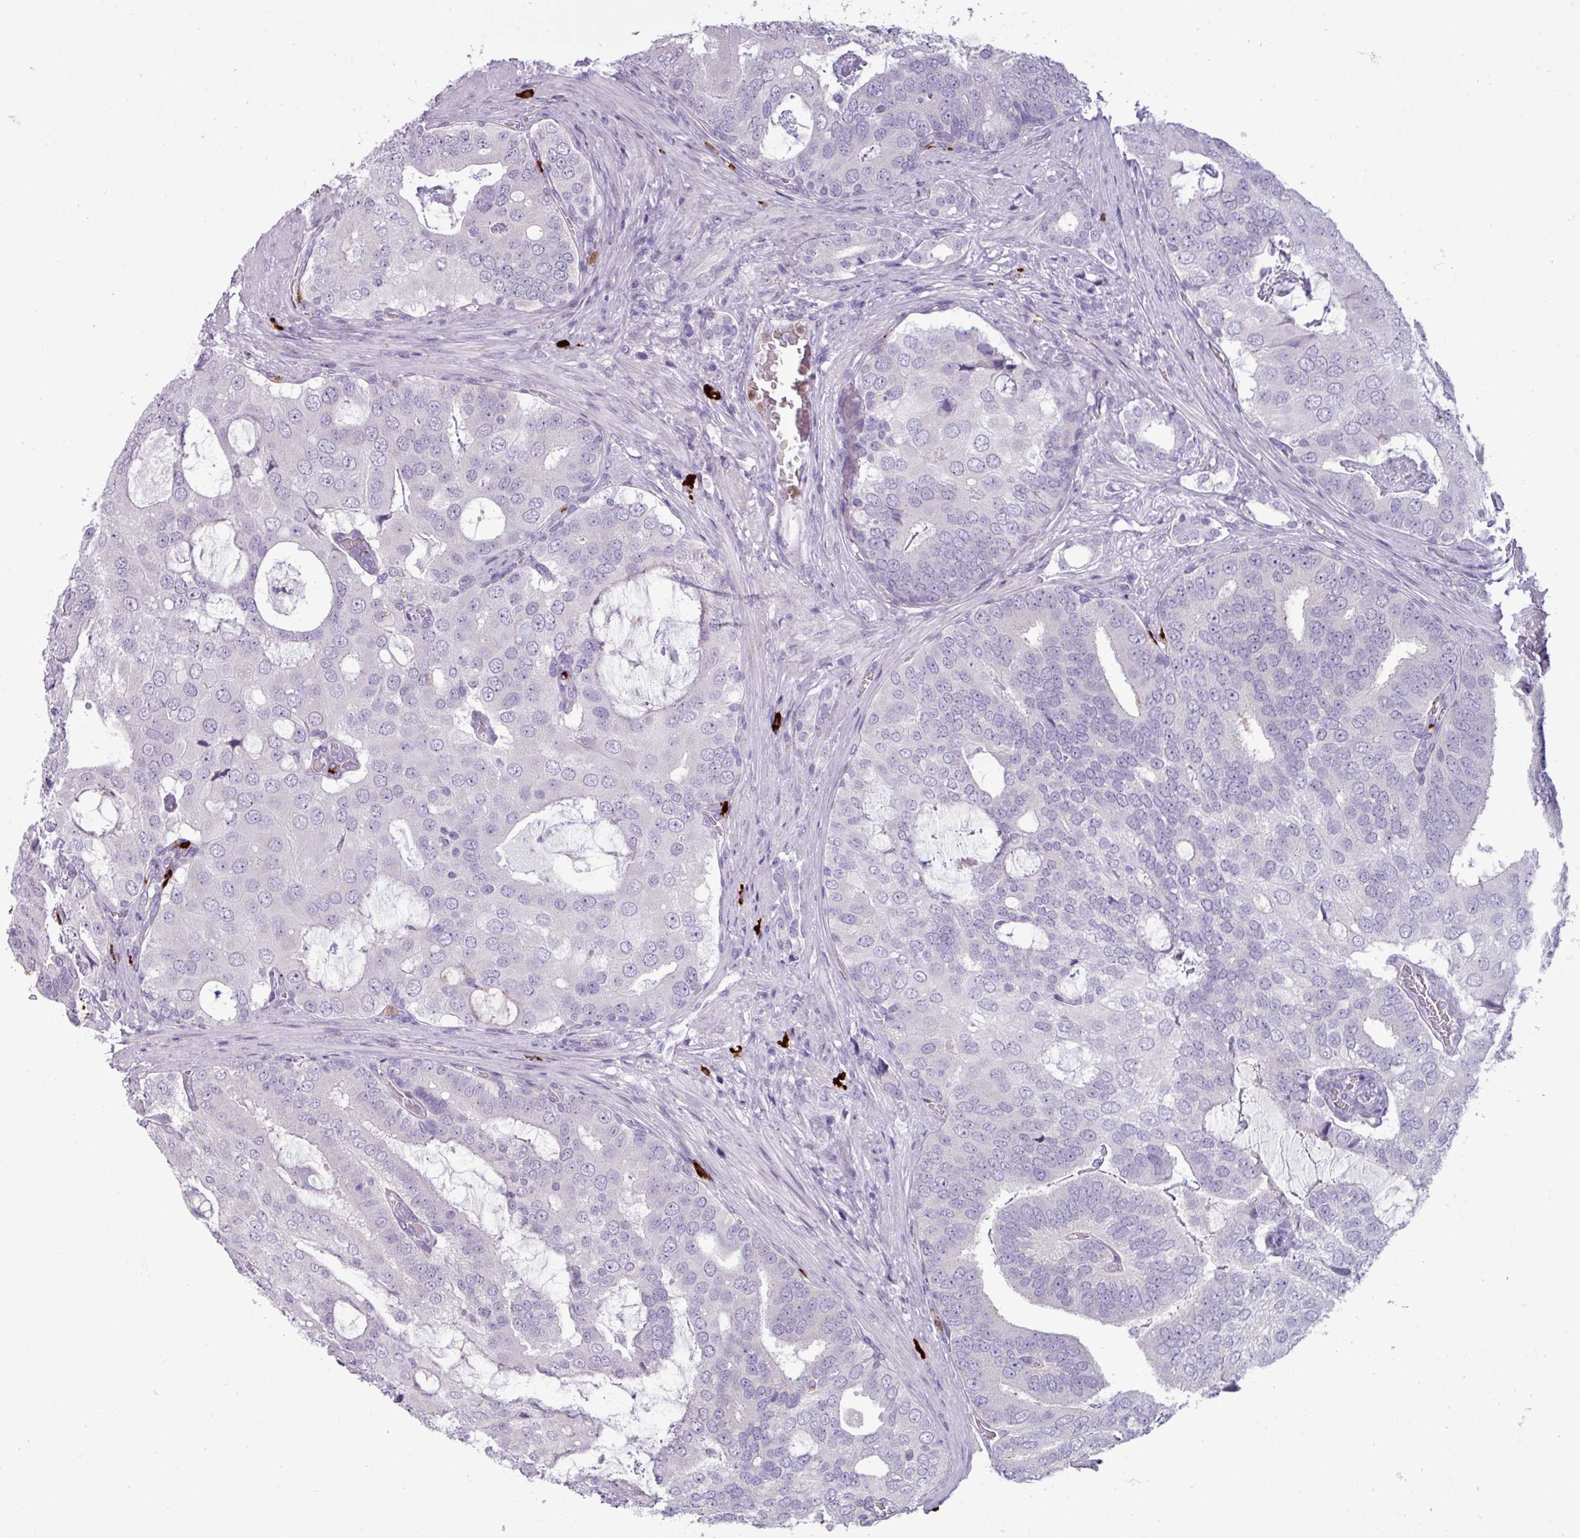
{"staining": {"intensity": "negative", "quantity": "none", "location": "none"}, "tissue": "prostate cancer", "cell_type": "Tumor cells", "image_type": "cancer", "snomed": [{"axis": "morphology", "description": "Adenocarcinoma, High grade"}, {"axis": "topography", "description": "Prostate"}], "caption": "Immunohistochemistry (IHC) of prostate high-grade adenocarcinoma demonstrates no positivity in tumor cells.", "gene": "TRIM39", "patient": {"sex": "male", "age": 55}}